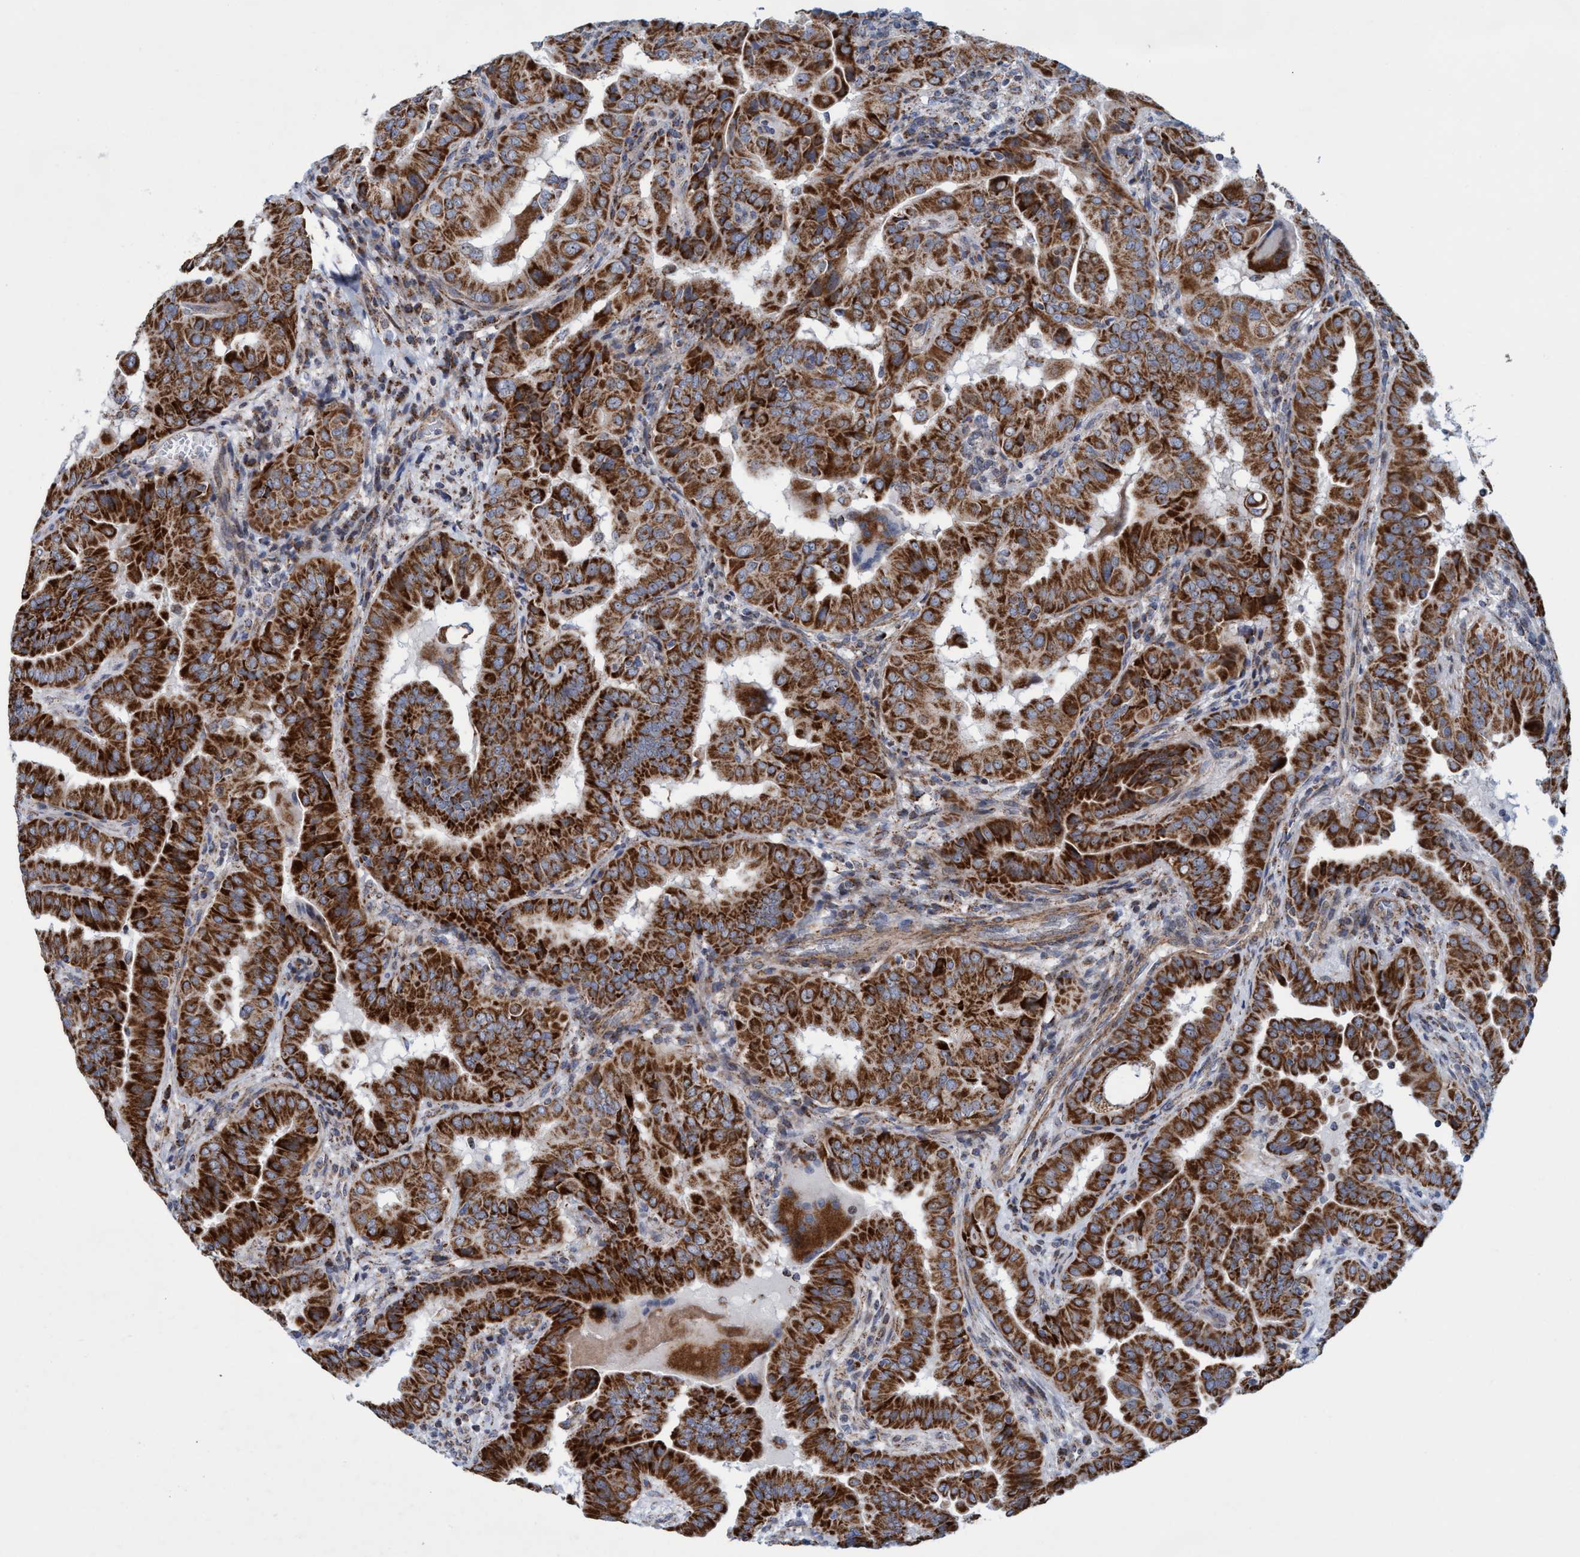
{"staining": {"intensity": "strong", "quantity": ">75%", "location": "cytoplasmic/membranous"}, "tissue": "thyroid cancer", "cell_type": "Tumor cells", "image_type": "cancer", "snomed": [{"axis": "morphology", "description": "Papillary adenocarcinoma, NOS"}, {"axis": "topography", "description": "Thyroid gland"}], "caption": "There is high levels of strong cytoplasmic/membranous positivity in tumor cells of thyroid cancer (papillary adenocarcinoma), as demonstrated by immunohistochemical staining (brown color).", "gene": "POLR1F", "patient": {"sex": "male", "age": 33}}